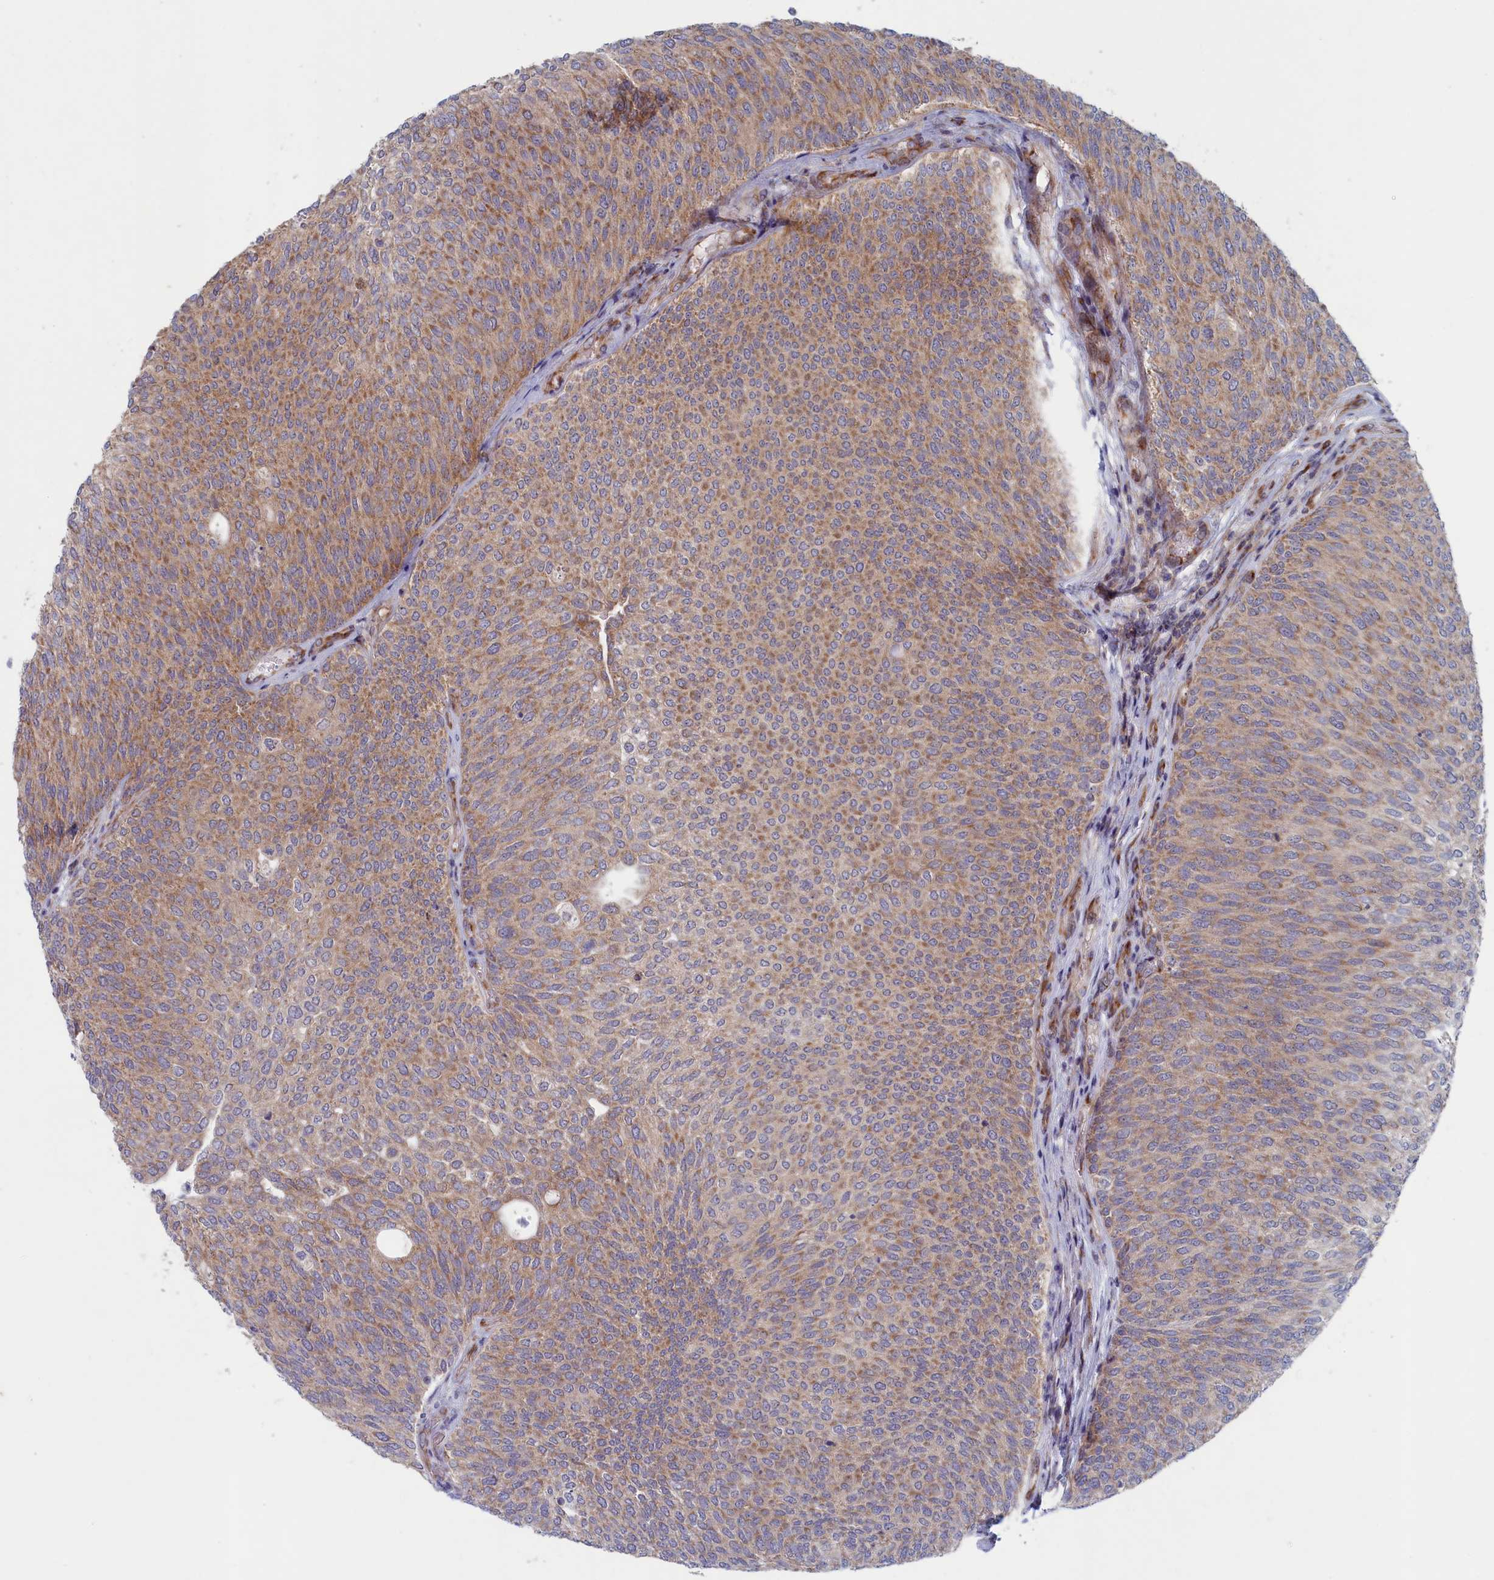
{"staining": {"intensity": "weak", "quantity": ">75%", "location": "cytoplasmic/membranous"}, "tissue": "urothelial cancer", "cell_type": "Tumor cells", "image_type": "cancer", "snomed": [{"axis": "morphology", "description": "Urothelial carcinoma, Low grade"}, {"axis": "topography", "description": "Urinary bladder"}], "caption": "Immunohistochemistry (IHC) (DAB (3,3'-diaminobenzidine)) staining of urothelial cancer displays weak cytoplasmic/membranous protein positivity in approximately >75% of tumor cells.", "gene": "MTFMT", "patient": {"sex": "female", "age": 79}}